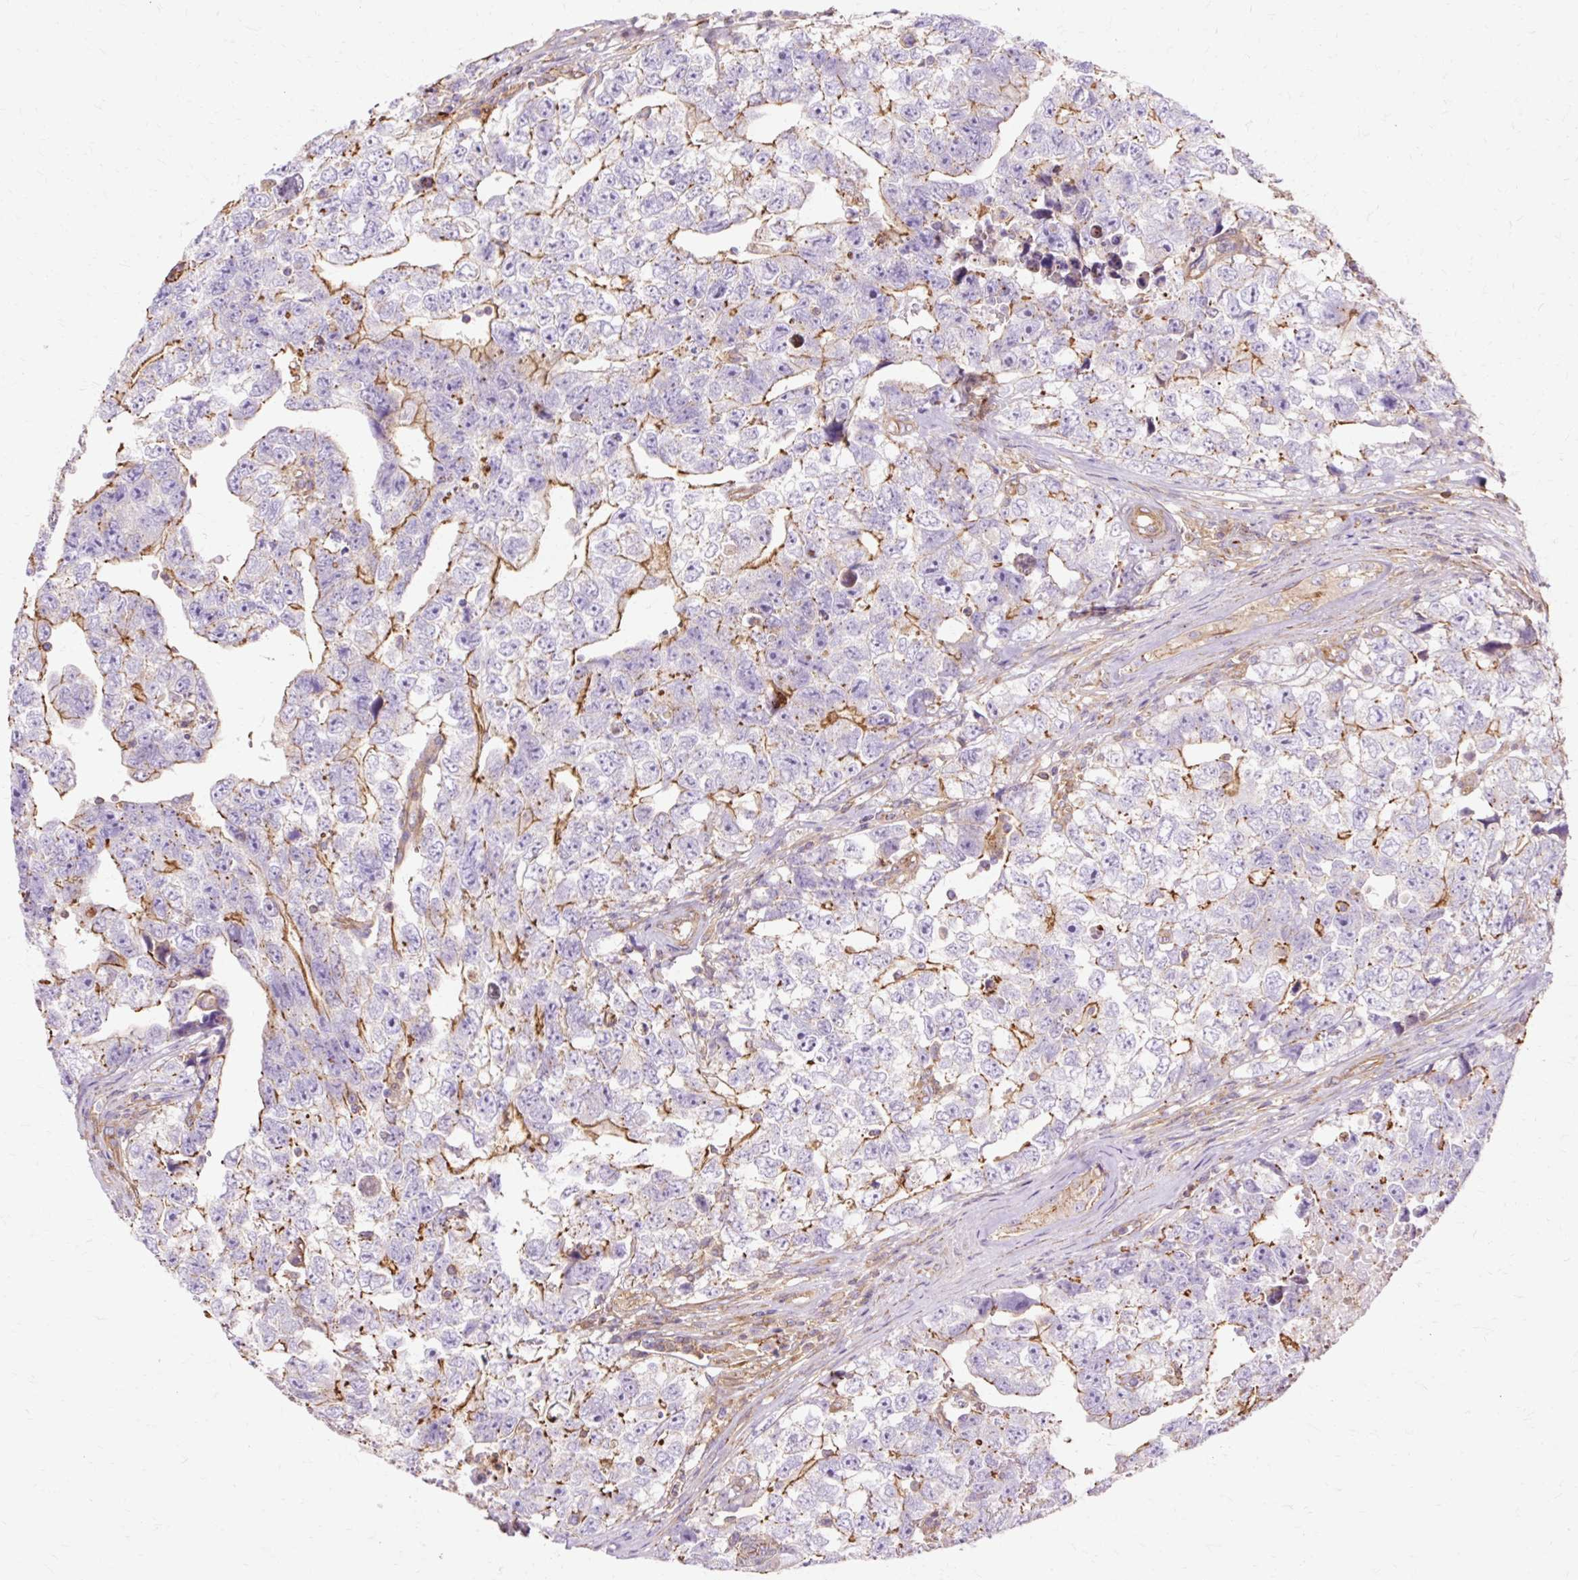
{"staining": {"intensity": "moderate", "quantity": "25%-75%", "location": "cytoplasmic/membranous"}, "tissue": "testis cancer", "cell_type": "Tumor cells", "image_type": "cancer", "snomed": [{"axis": "morphology", "description": "Carcinoma, Embryonal, NOS"}, {"axis": "topography", "description": "Testis"}], "caption": "Testis cancer was stained to show a protein in brown. There is medium levels of moderate cytoplasmic/membranous expression in about 25%-75% of tumor cells. The protein is stained brown, and the nuclei are stained in blue (DAB (3,3'-diaminobenzidine) IHC with brightfield microscopy, high magnification).", "gene": "TBC1D2B", "patient": {"sex": "male", "age": 22}}